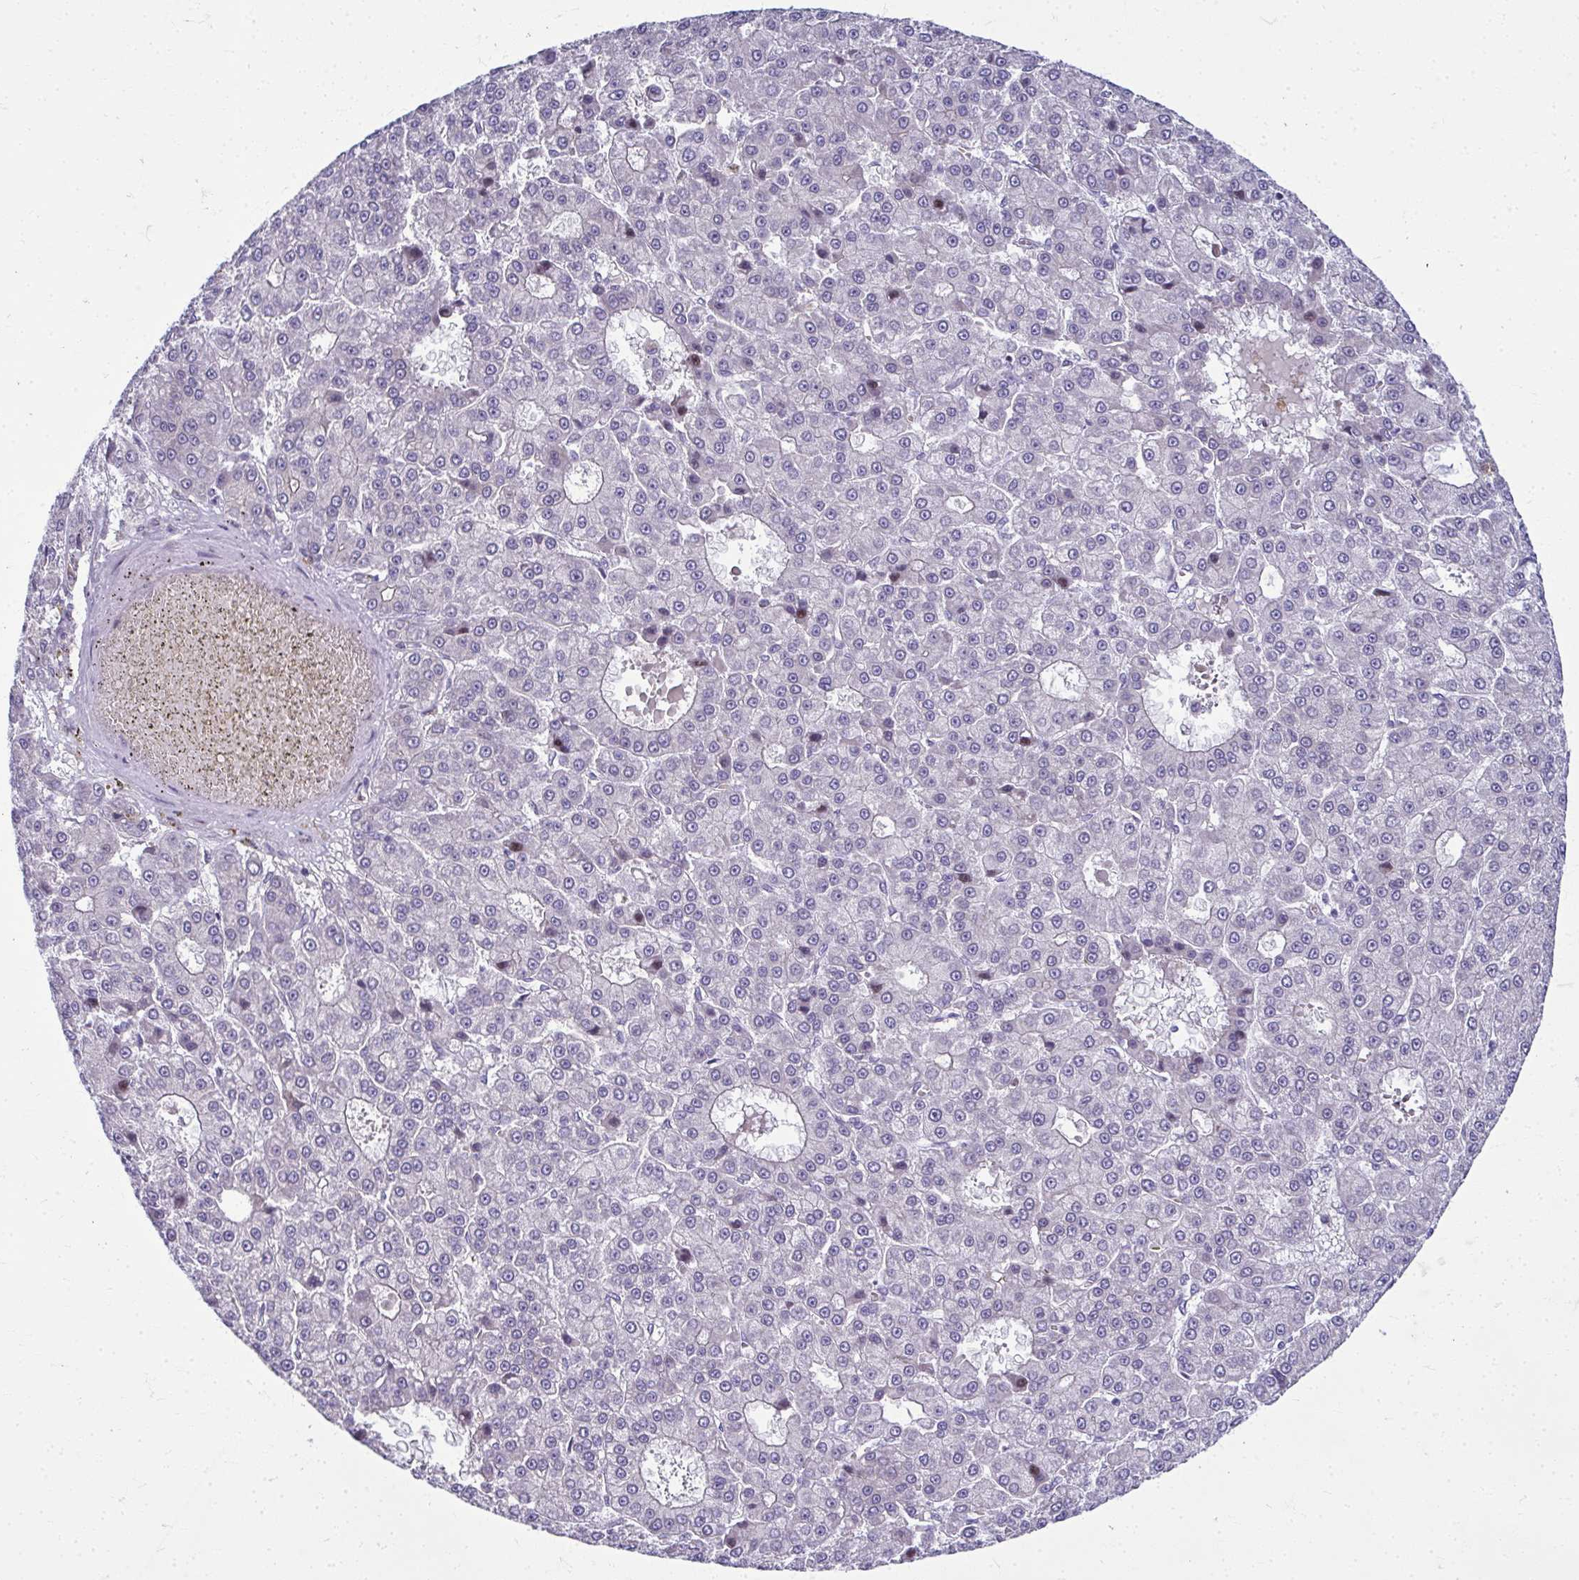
{"staining": {"intensity": "negative", "quantity": "none", "location": "none"}, "tissue": "liver cancer", "cell_type": "Tumor cells", "image_type": "cancer", "snomed": [{"axis": "morphology", "description": "Carcinoma, Hepatocellular, NOS"}, {"axis": "topography", "description": "Liver"}], "caption": "DAB (3,3'-diaminobenzidine) immunohistochemical staining of hepatocellular carcinoma (liver) reveals no significant staining in tumor cells. Brightfield microscopy of immunohistochemistry (IHC) stained with DAB (3,3'-diaminobenzidine) (brown) and hematoxylin (blue), captured at high magnification.", "gene": "ODF1", "patient": {"sex": "male", "age": 70}}